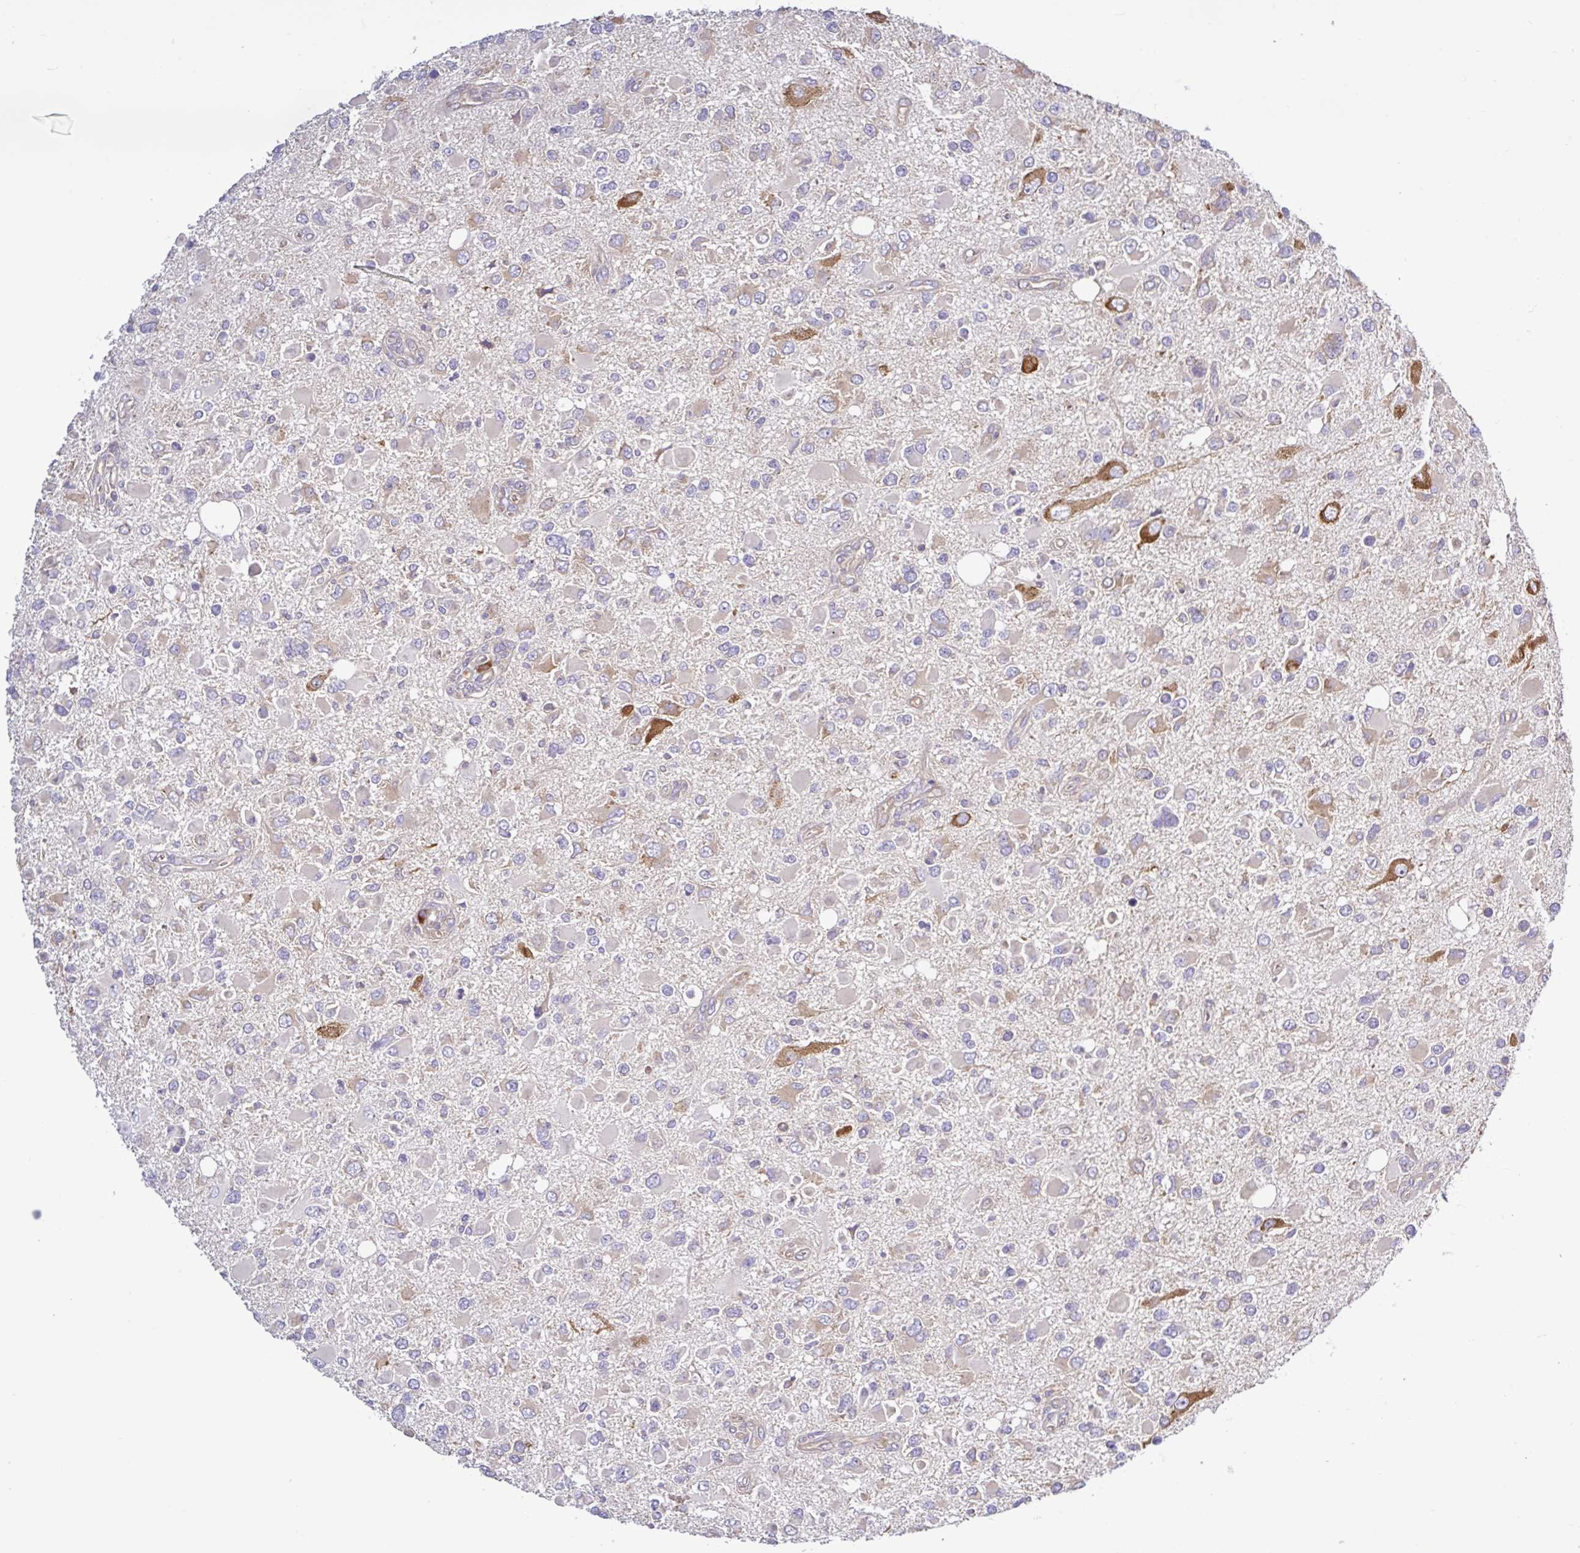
{"staining": {"intensity": "weak", "quantity": "<25%", "location": "cytoplasmic/membranous"}, "tissue": "glioma", "cell_type": "Tumor cells", "image_type": "cancer", "snomed": [{"axis": "morphology", "description": "Glioma, malignant, High grade"}, {"axis": "topography", "description": "Brain"}], "caption": "The IHC micrograph has no significant expression in tumor cells of glioma tissue. (IHC, brightfield microscopy, high magnification).", "gene": "LARS1", "patient": {"sex": "male", "age": 53}}